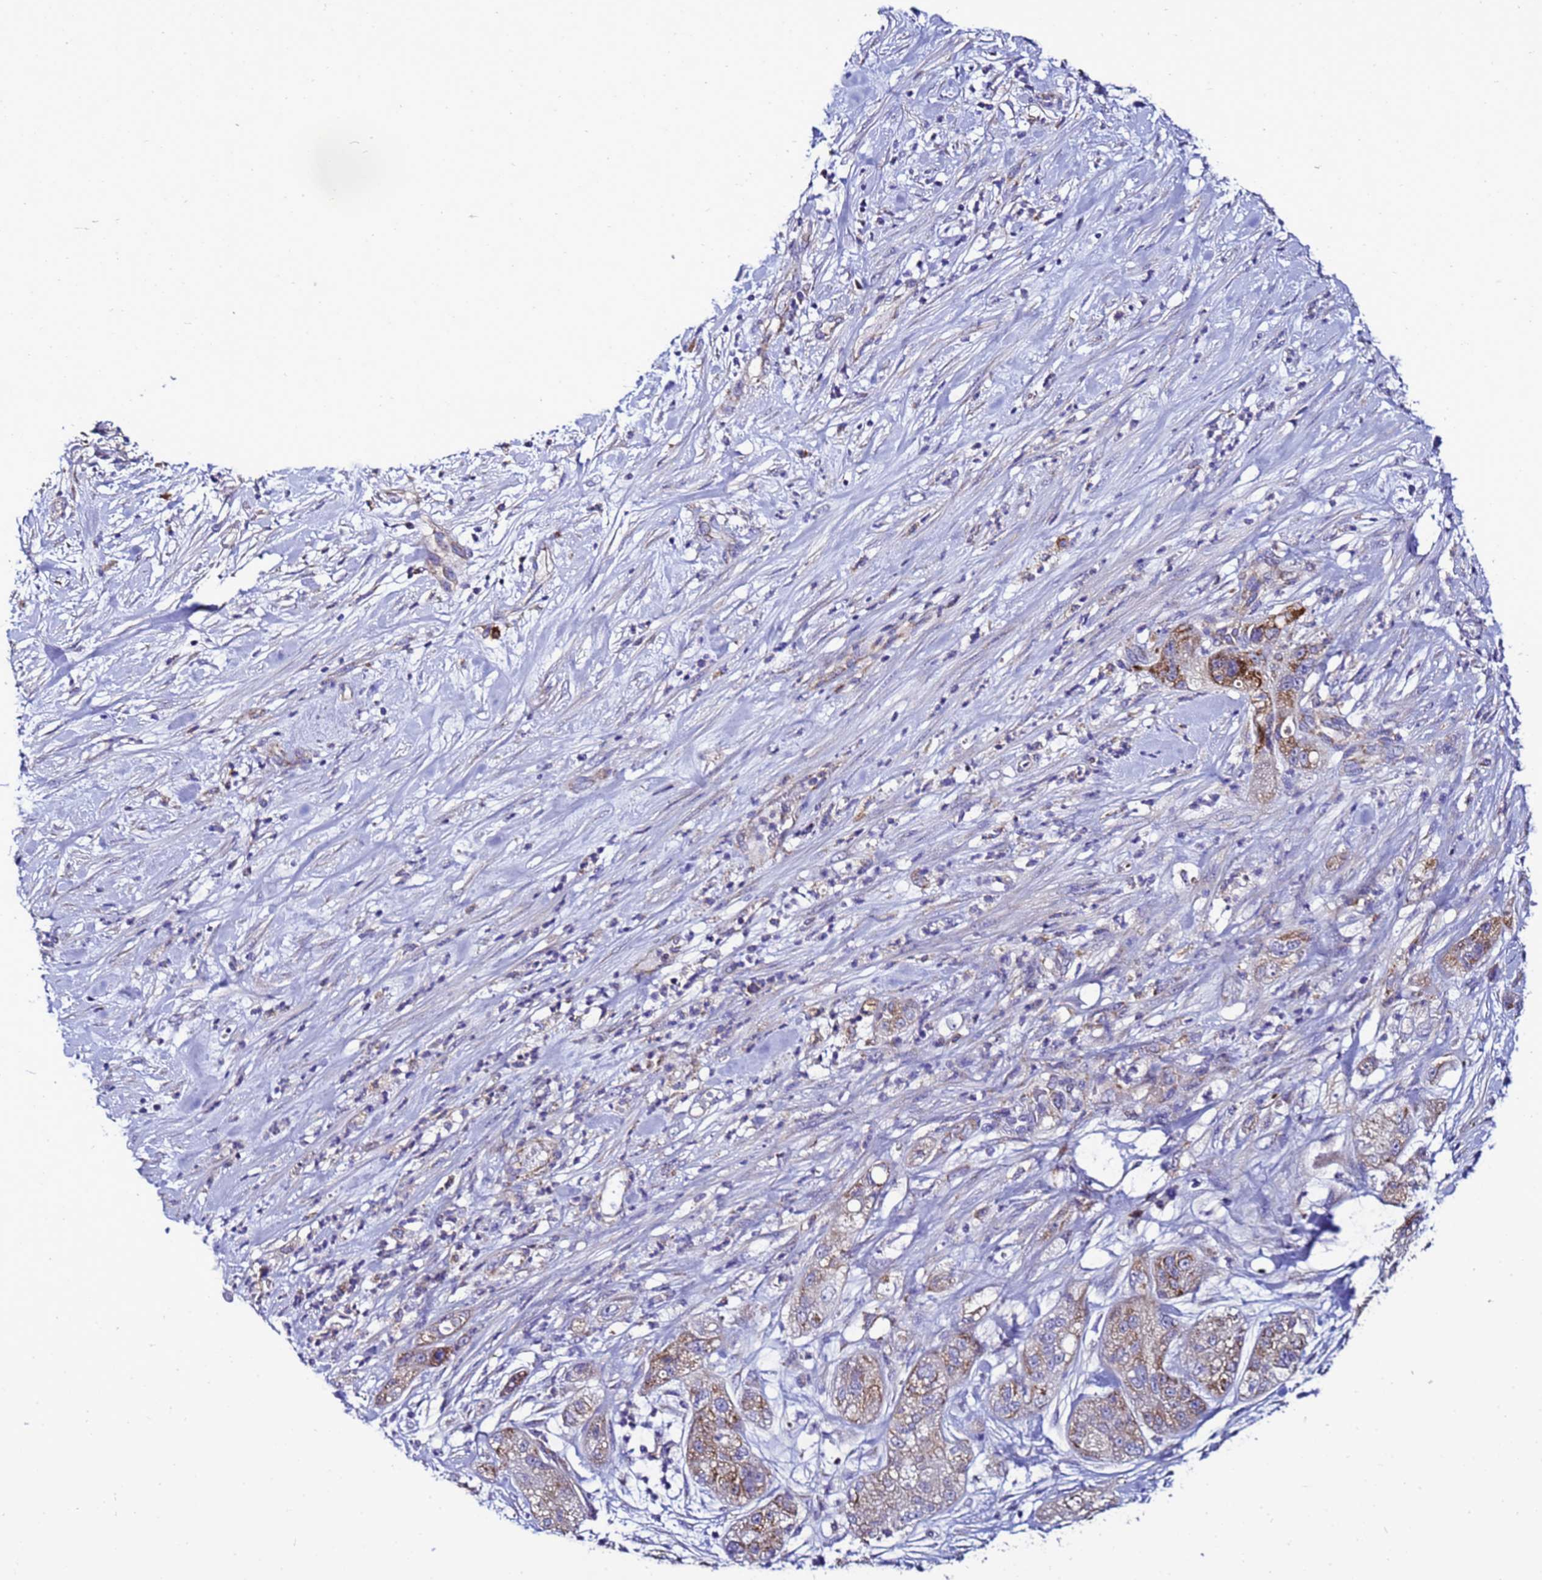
{"staining": {"intensity": "moderate", "quantity": "25%-75%", "location": "cytoplasmic/membranous"}, "tissue": "pancreatic cancer", "cell_type": "Tumor cells", "image_type": "cancer", "snomed": [{"axis": "morphology", "description": "Adenocarcinoma, NOS"}, {"axis": "topography", "description": "Pancreas"}], "caption": "This micrograph exhibits immunohistochemistry (IHC) staining of human adenocarcinoma (pancreatic), with medium moderate cytoplasmic/membranous positivity in approximately 25%-75% of tumor cells.", "gene": "HIGD2A", "patient": {"sex": "female", "age": 78}}